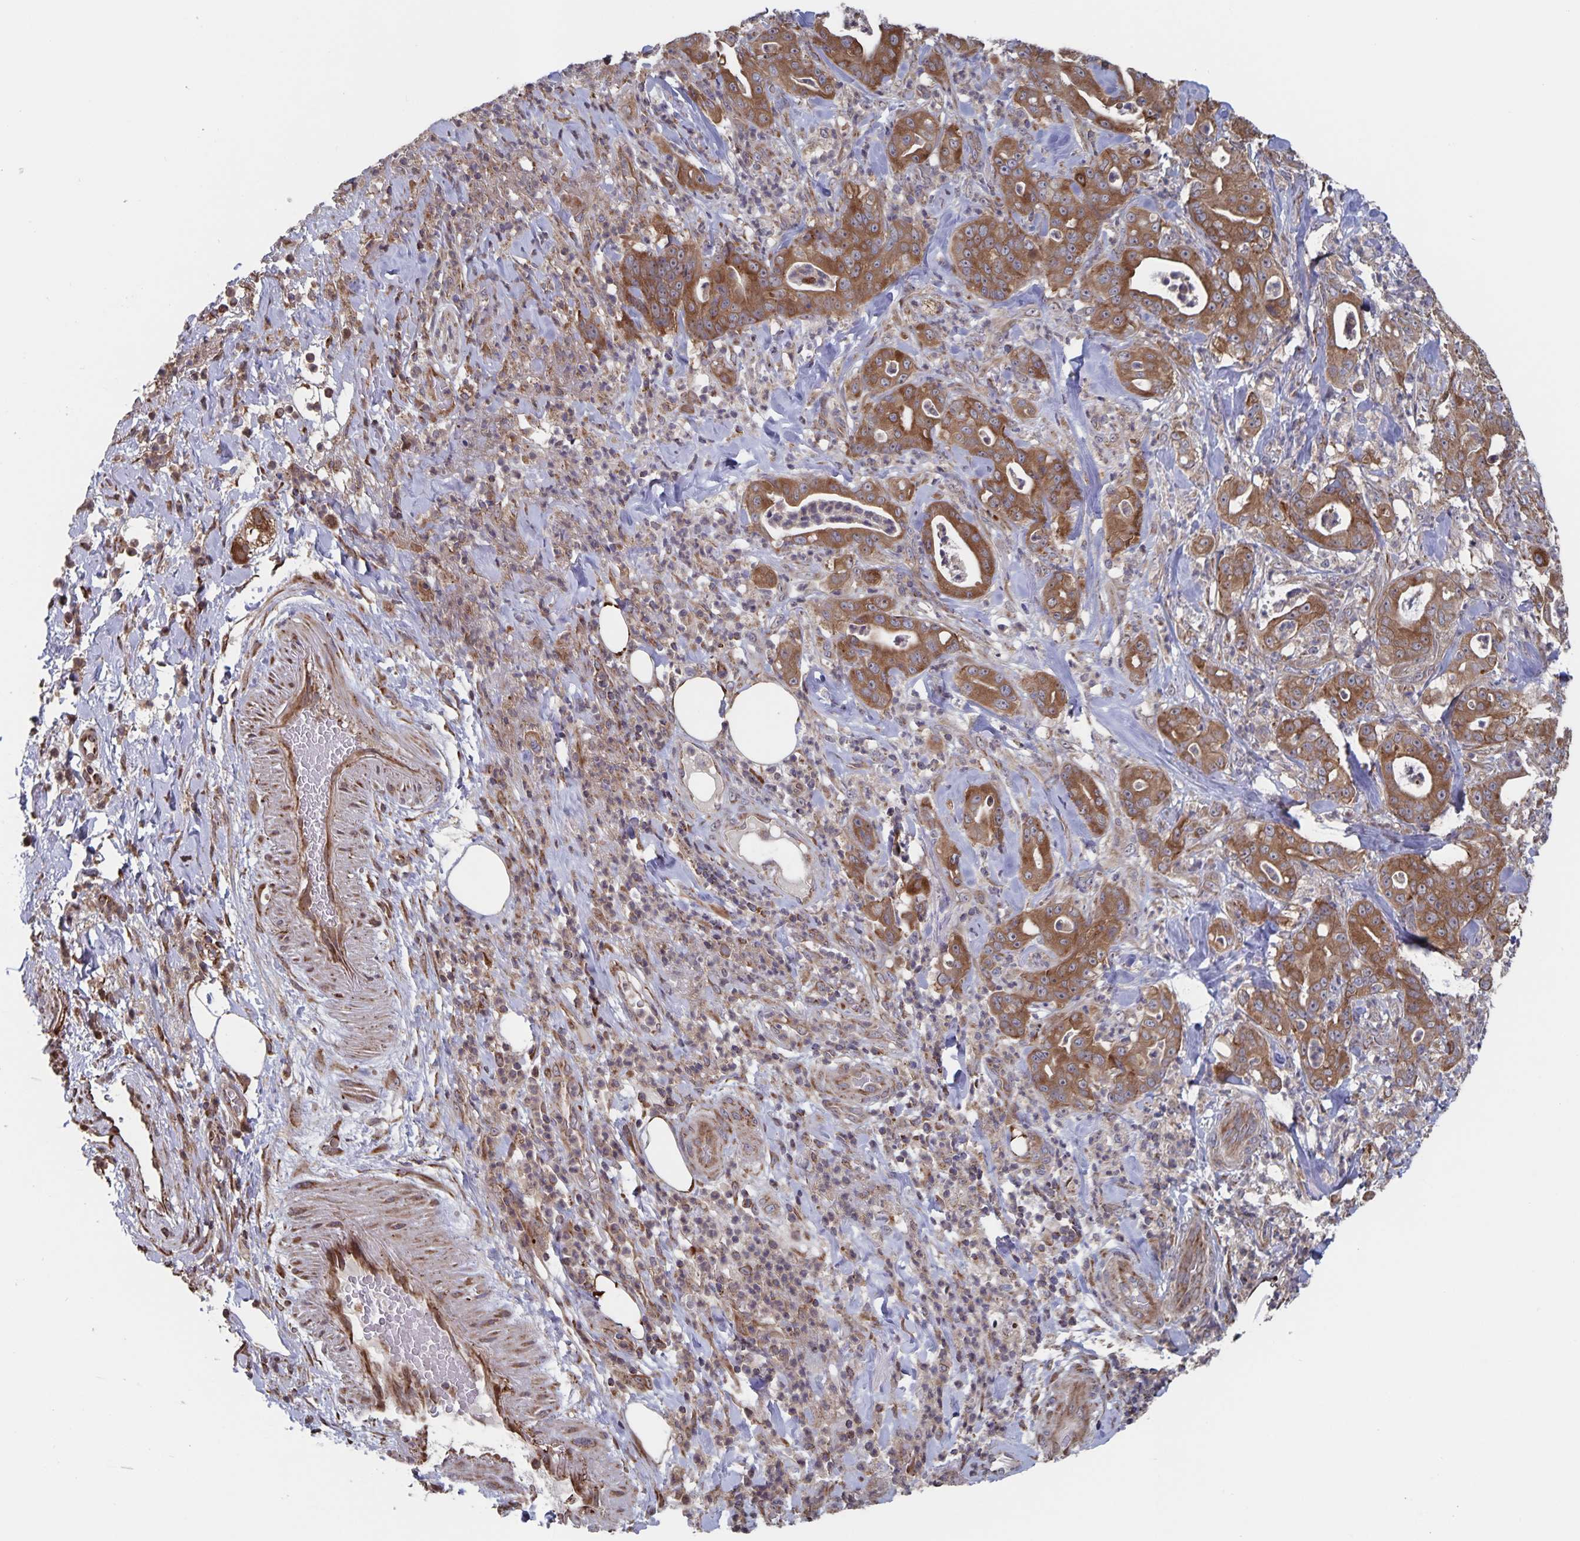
{"staining": {"intensity": "moderate", "quantity": ">75%", "location": "cytoplasmic/membranous"}, "tissue": "pancreatic cancer", "cell_type": "Tumor cells", "image_type": "cancer", "snomed": [{"axis": "morphology", "description": "Adenocarcinoma, NOS"}, {"axis": "topography", "description": "Pancreas"}], "caption": "This image displays immunohistochemistry staining of human pancreatic cancer, with medium moderate cytoplasmic/membranous positivity in approximately >75% of tumor cells.", "gene": "ACACA", "patient": {"sex": "male", "age": 71}}